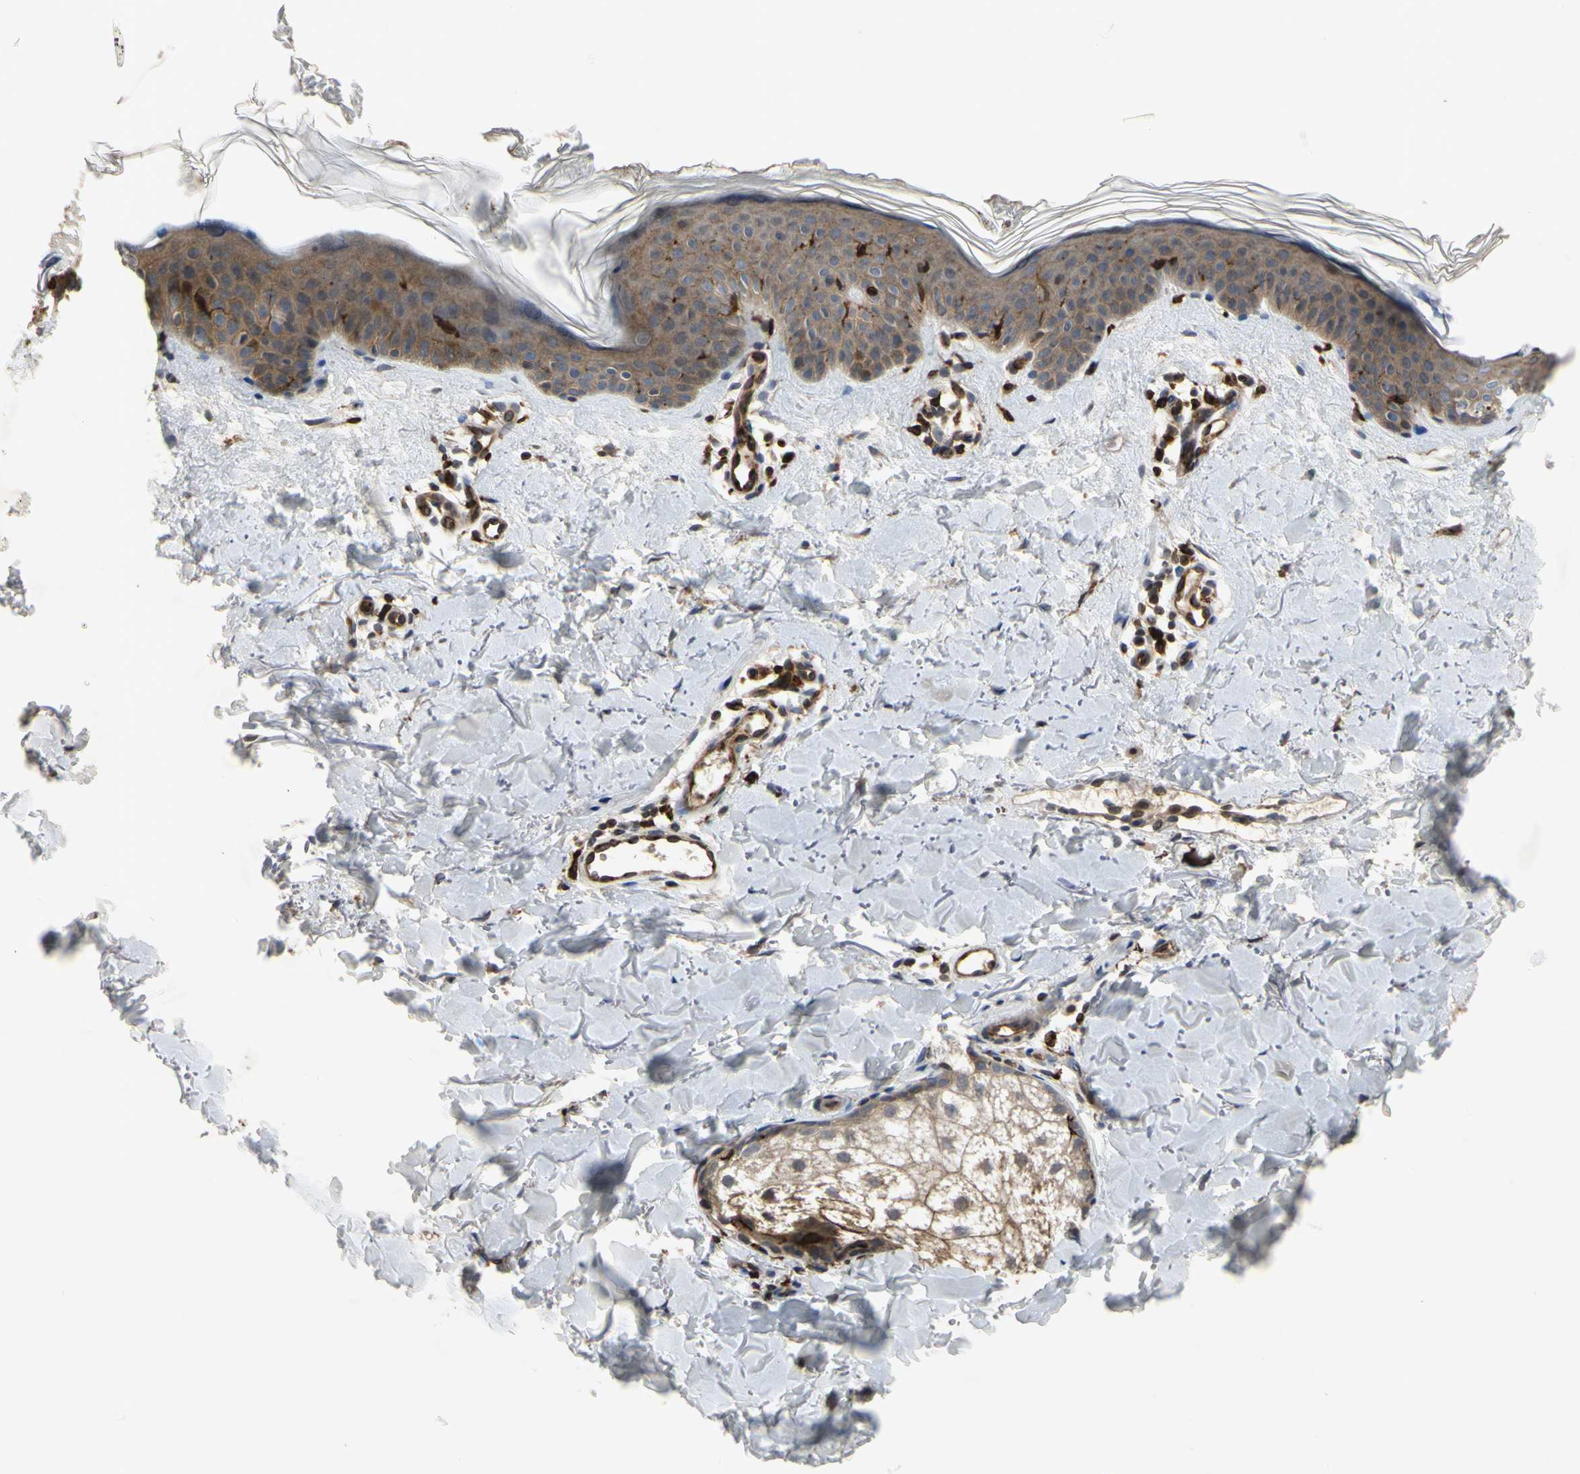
{"staining": {"intensity": "moderate", "quantity": ">75%", "location": "cytoplasmic/membranous"}, "tissue": "skin", "cell_type": "Fibroblasts", "image_type": "normal", "snomed": [{"axis": "morphology", "description": "Normal tissue, NOS"}, {"axis": "topography", "description": "Skin"}], "caption": "This image exhibits benign skin stained with immunohistochemistry to label a protein in brown. The cytoplasmic/membranous of fibroblasts show moderate positivity for the protein. Nuclei are counter-stained blue.", "gene": "PLXNA2", "patient": {"sex": "female", "age": 56}}